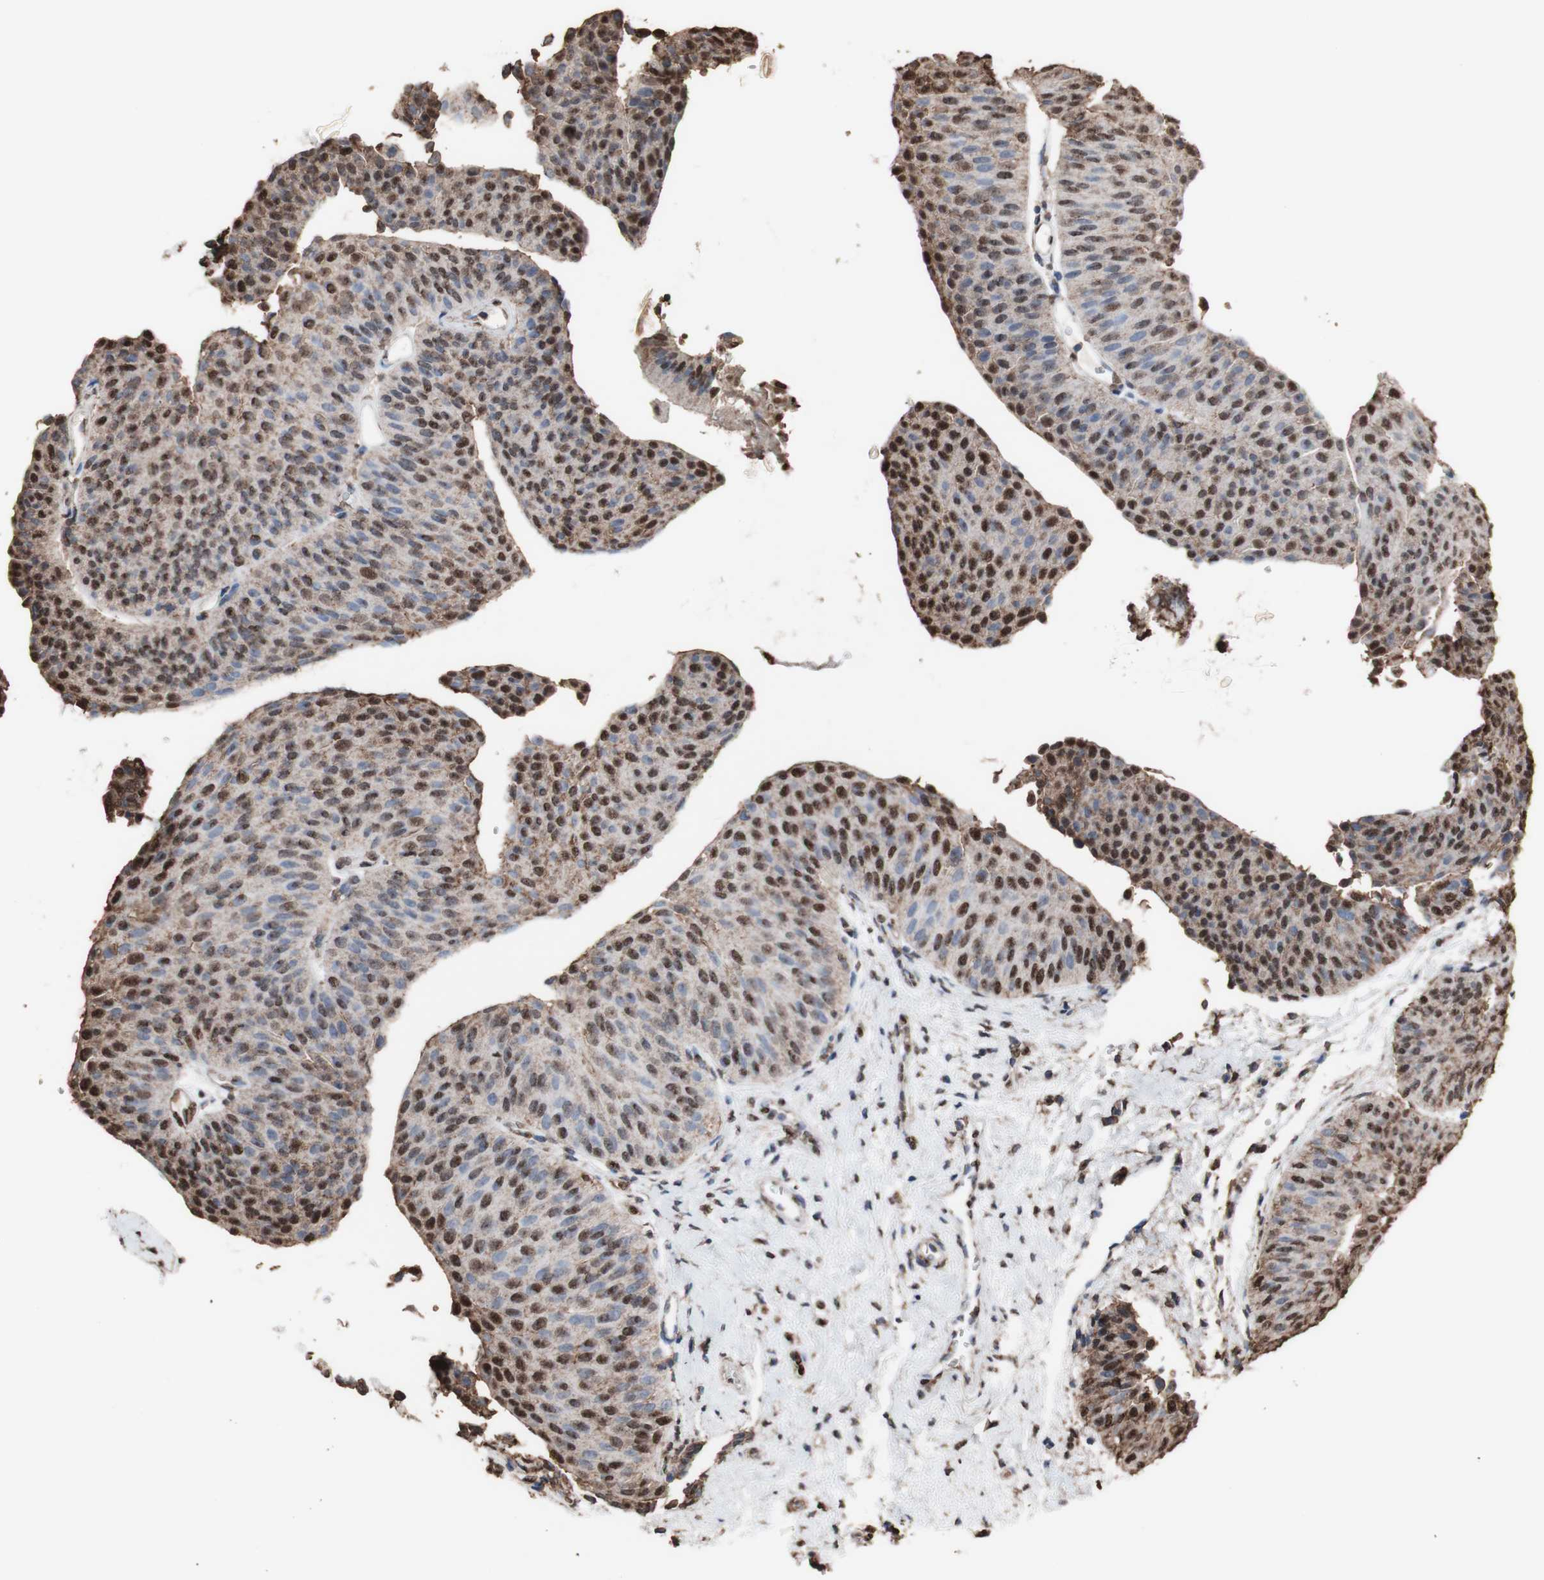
{"staining": {"intensity": "strong", "quantity": "25%-75%", "location": "cytoplasmic/membranous,nuclear"}, "tissue": "urothelial cancer", "cell_type": "Tumor cells", "image_type": "cancer", "snomed": [{"axis": "morphology", "description": "Urothelial carcinoma, Low grade"}, {"axis": "topography", "description": "Urinary bladder"}], "caption": "Urothelial carcinoma (low-grade) tissue exhibits strong cytoplasmic/membranous and nuclear staining in approximately 25%-75% of tumor cells, visualized by immunohistochemistry. The staining was performed using DAB (3,3'-diaminobenzidine) to visualize the protein expression in brown, while the nuclei were stained in blue with hematoxylin (Magnification: 20x).", "gene": "PIDD1", "patient": {"sex": "female", "age": 60}}